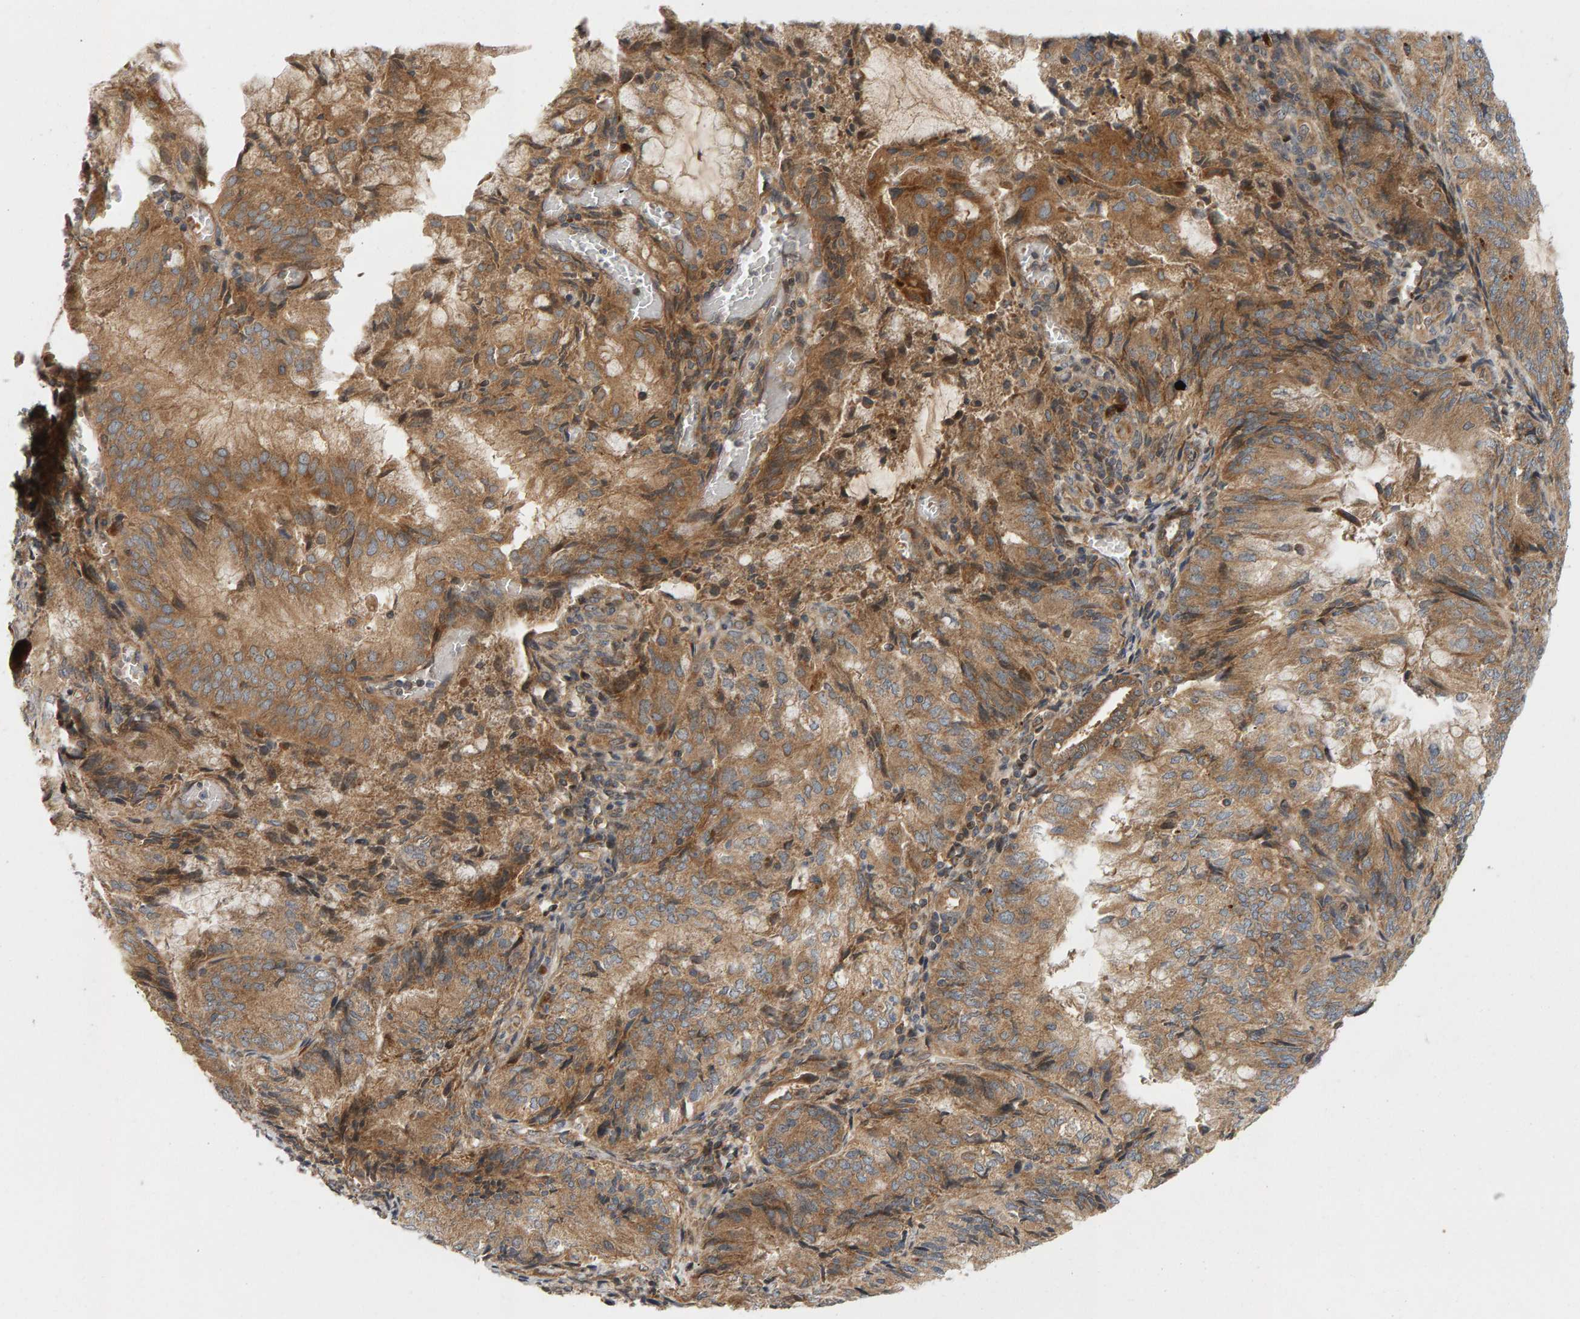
{"staining": {"intensity": "moderate", "quantity": ">75%", "location": "cytoplasmic/membranous"}, "tissue": "endometrial cancer", "cell_type": "Tumor cells", "image_type": "cancer", "snomed": [{"axis": "morphology", "description": "Adenocarcinoma, NOS"}, {"axis": "topography", "description": "Endometrium"}], "caption": "Tumor cells show moderate cytoplasmic/membranous staining in about >75% of cells in adenocarcinoma (endometrial).", "gene": "BAHCC1", "patient": {"sex": "female", "age": 81}}